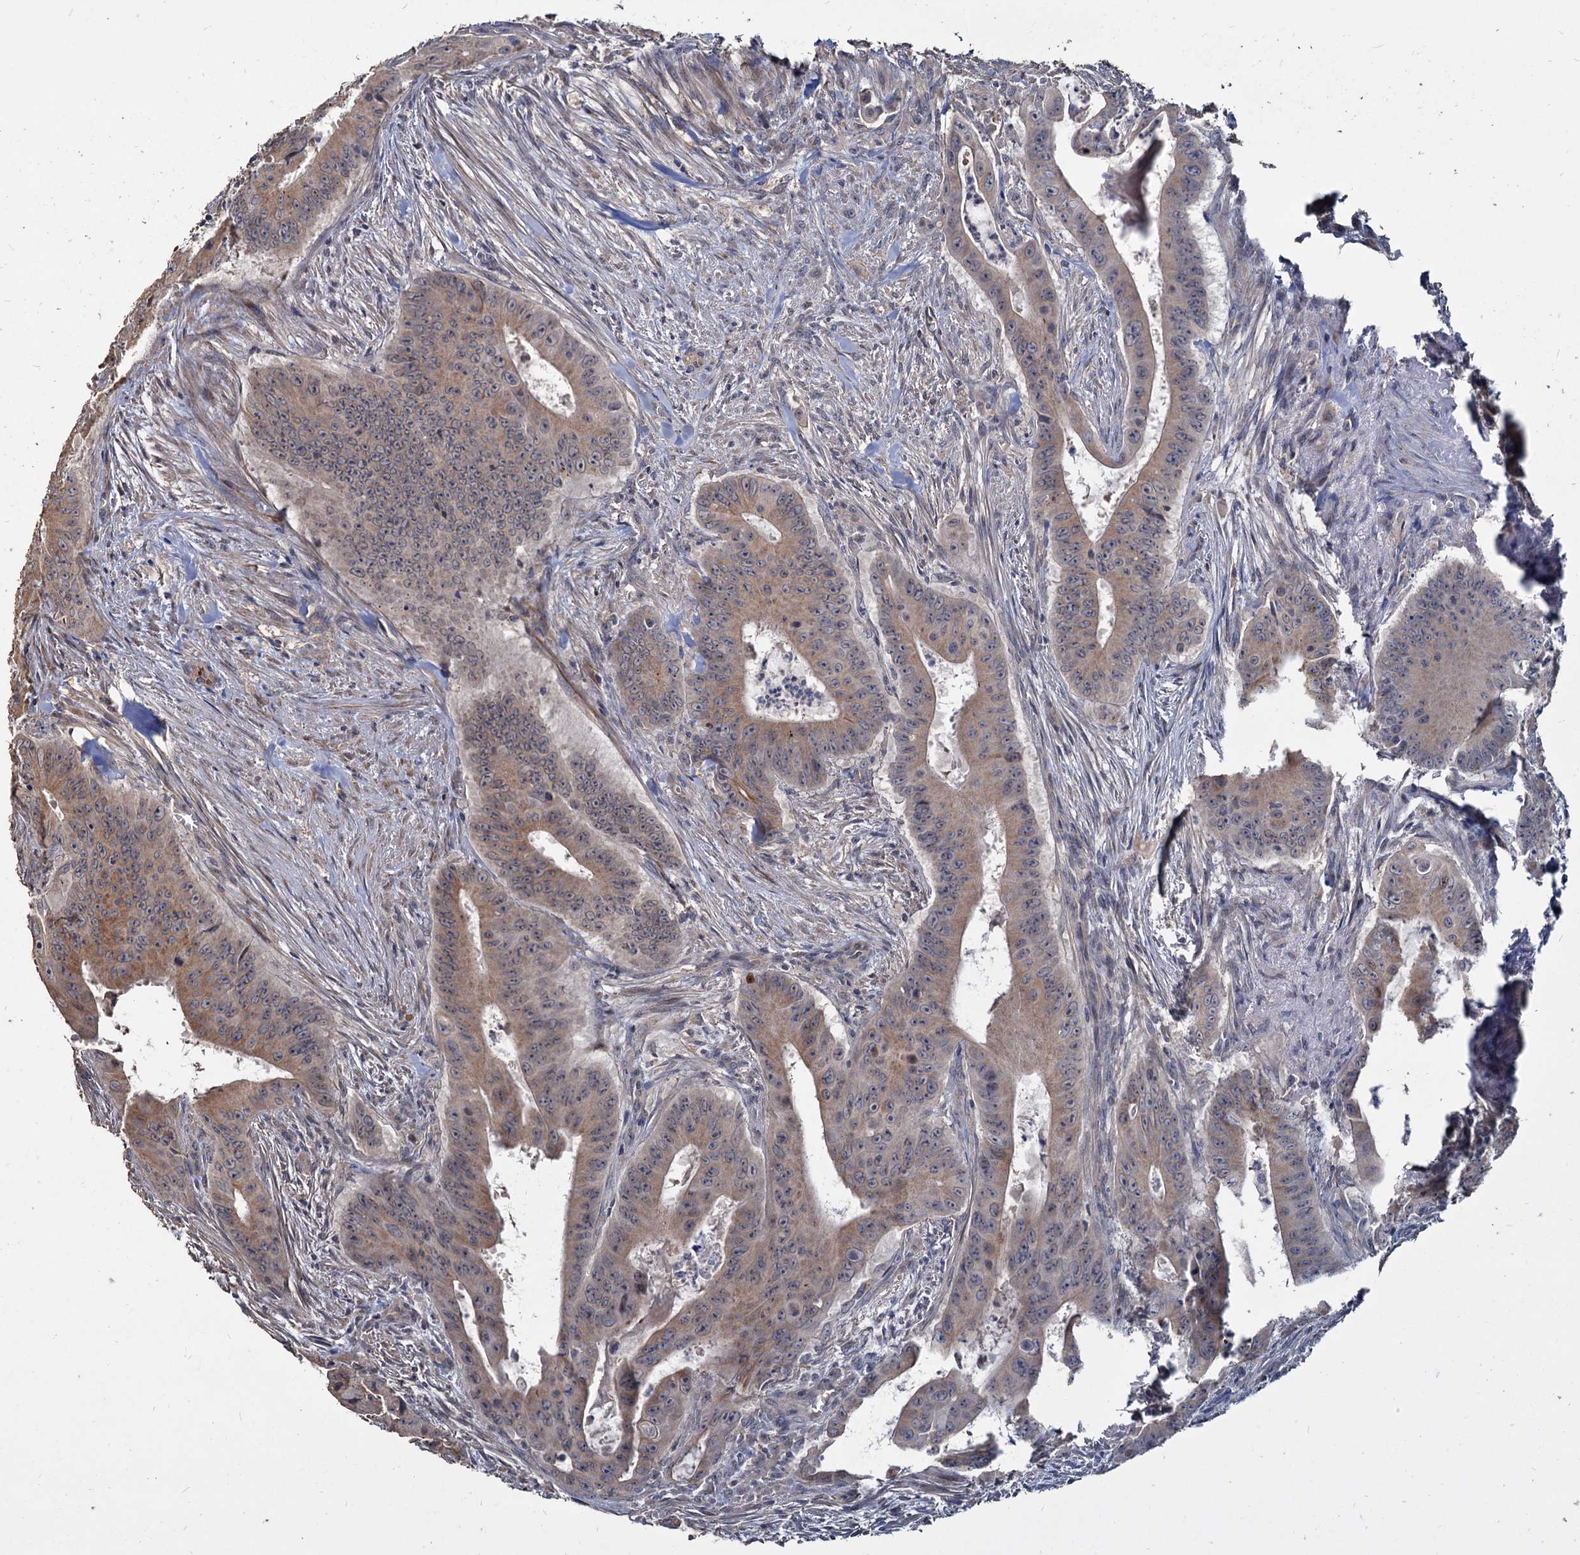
{"staining": {"intensity": "moderate", "quantity": ">75%", "location": "cytoplasmic/membranous"}, "tissue": "colorectal cancer", "cell_type": "Tumor cells", "image_type": "cancer", "snomed": [{"axis": "morphology", "description": "Adenocarcinoma, NOS"}, {"axis": "topography", "description": "Rectum"}], "caption": "Immunohistochemical staining of colorectal cancer displays medium levels of moderate cytoplasmic/membranous staining in approximately >75% of tumor cells.", "gene": "DEPDC4", "patient": {"sex": "female", "age": 75}}